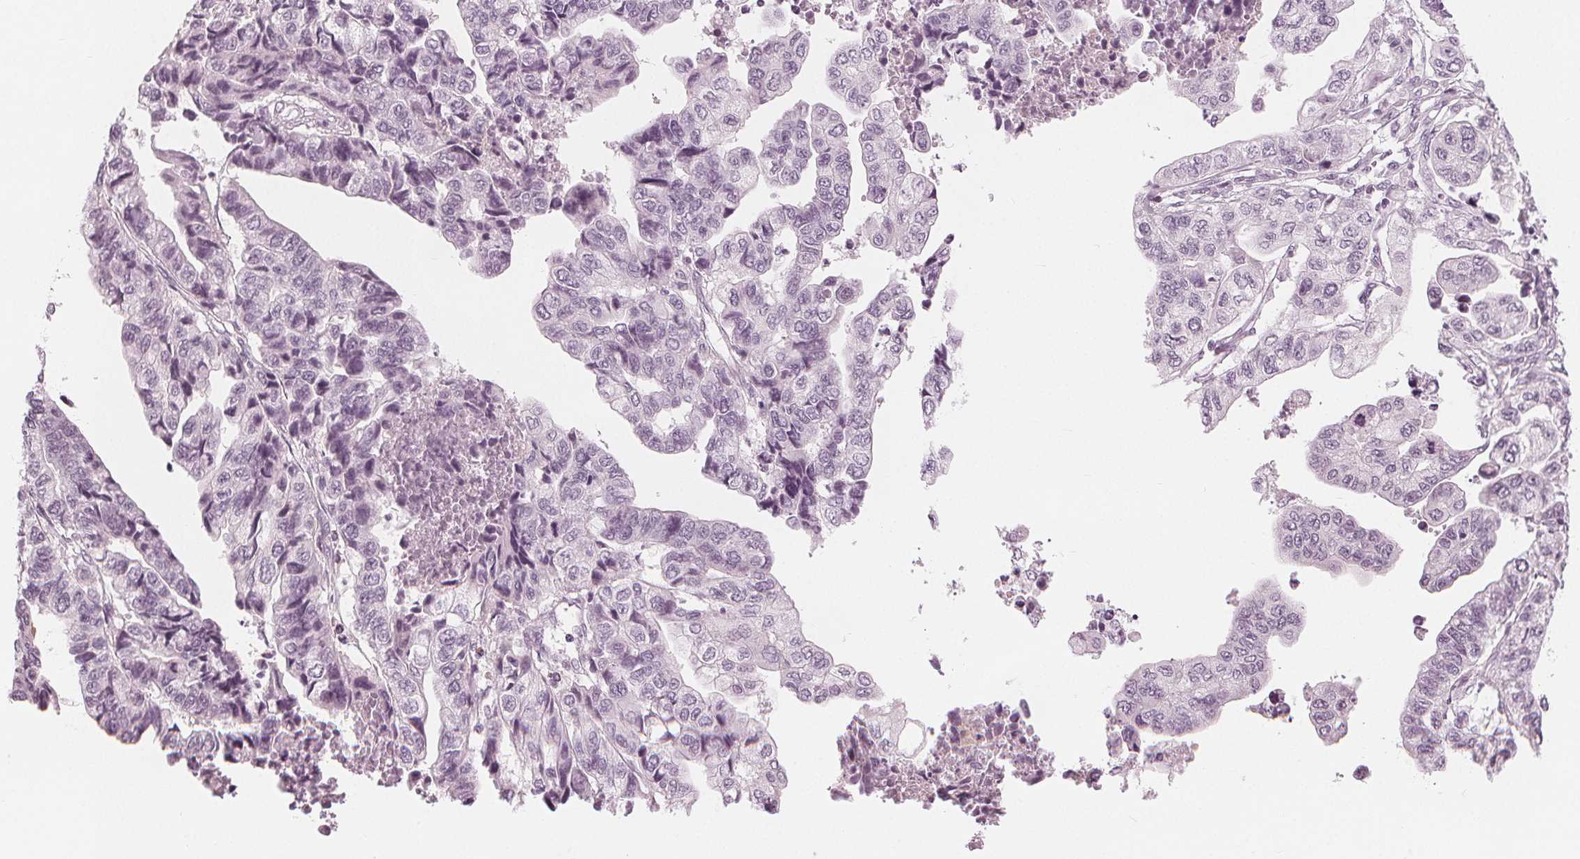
{"staining": {"intensity": "negative", "quantity": "none", "location": "none"}, "tissue": "stomach cancer", "cell_type": "Tumor cells", "image_type": "cancer", "snomed": [{"axis": "morphology", "description": "Adenocarcinoma, NOS"}, {"axis": "topography", "description": "Stomach, upper"}], "caption": "Immunohistochemistry (IHC) micrograph of stomach cancer stained for a protein (brown), which reveals no positivity in tumor cells. Brightfield microscopy of IHC stained with DAB (3,3'-diaminobenzidine) (brown) and hematoxylin (blue), captured at high magnification.", "gene": "PAEP", "patient": {"sex": "female", "age": 67}}